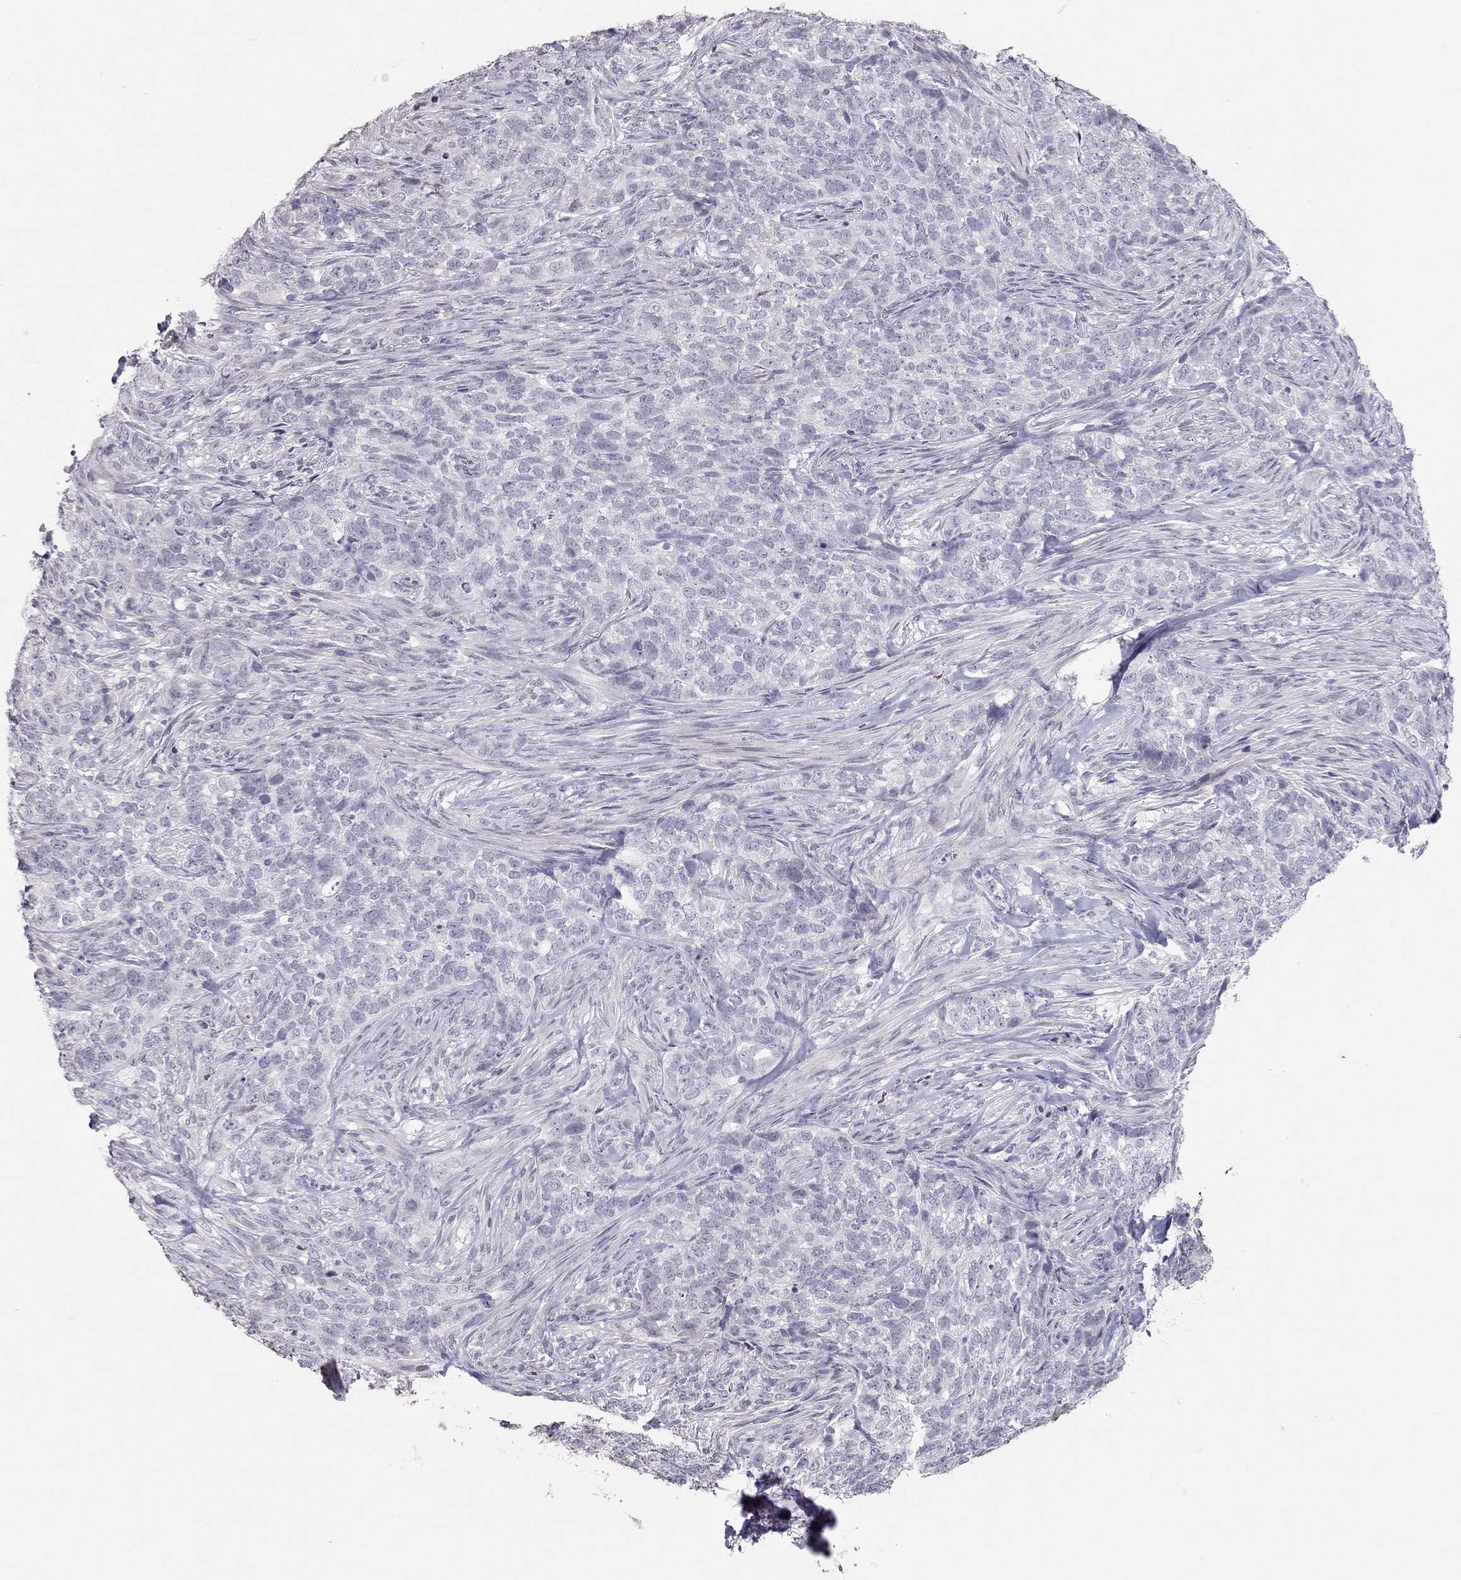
{"staining": {"intensity": "negative", "quantity": "none", "location": "none"}, "tissue": "skin cancer", "cell_type": "Tumor cells", "image_type": "cancer", "snomed": [{"axis": "morphology", "description": "Basal cell carcinoma"}, {"axis": "topography", "description": "Skin"}], "caption": "An image of skin cancer stained for a protein shows no brown staining in tumor cells. Nuclei are stained in blue.", "gene": "TSHB", "patient": {"sex": "female", "age": 69}}